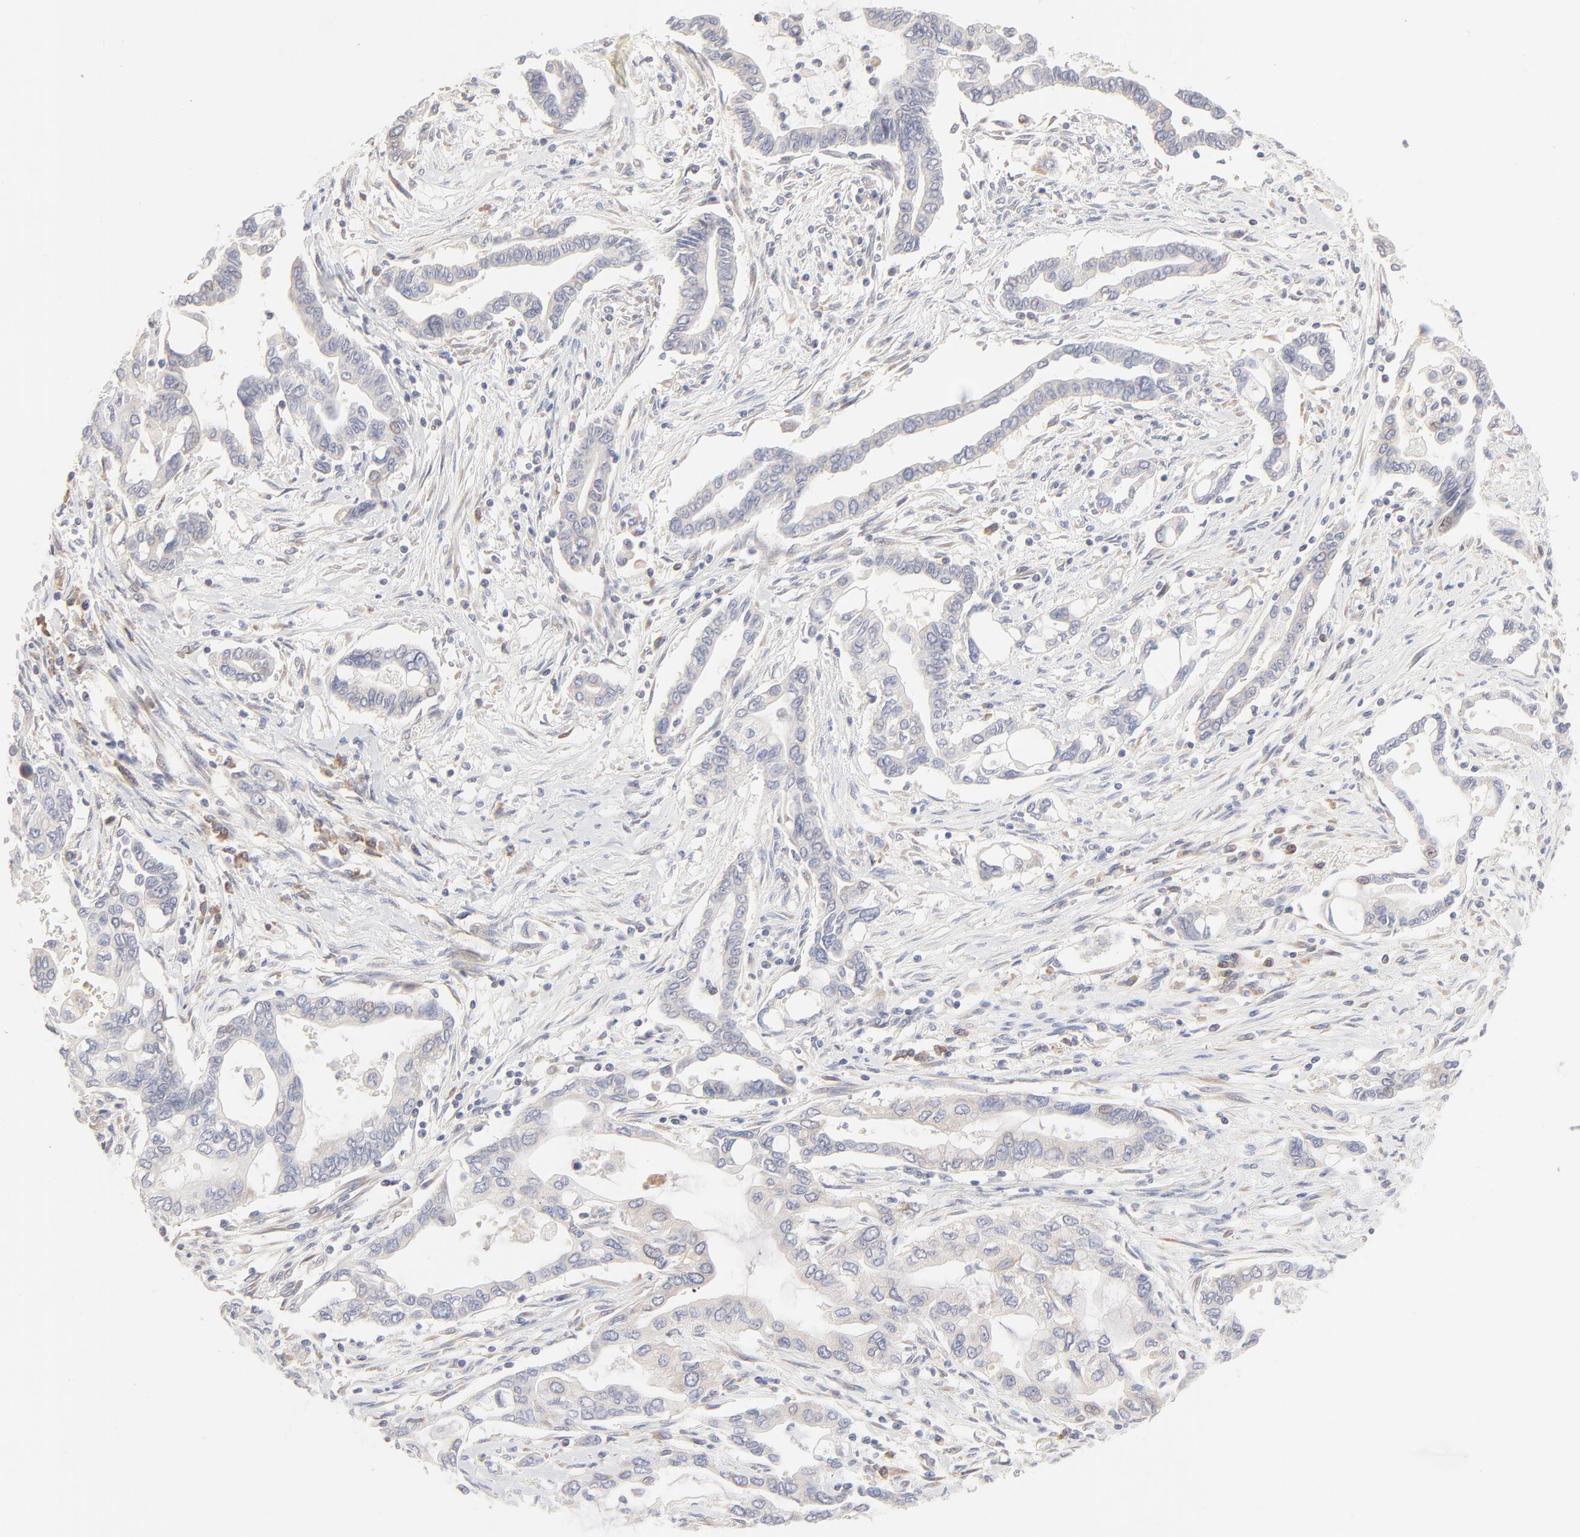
{"staining": {"intensity": "weak", "quantity": "<25%", "location": "cytoplasmic/membranous"}, "tissue": "pancreatic cancer", "cell_type": "Tumor cells", "image_type": "cancer", "snomed": [{"axis": "morphology", "description": "Adenocarcinoma, NOS"}, {"axis": "topography", "description": "Pancreas"}], "caption": "Tumor cells are negative for protein expression in human pancreatic cancer. (DAB IHC, high magnification).", "gene": "RPS21", "patient": {"sex": "female", "age": 57}}